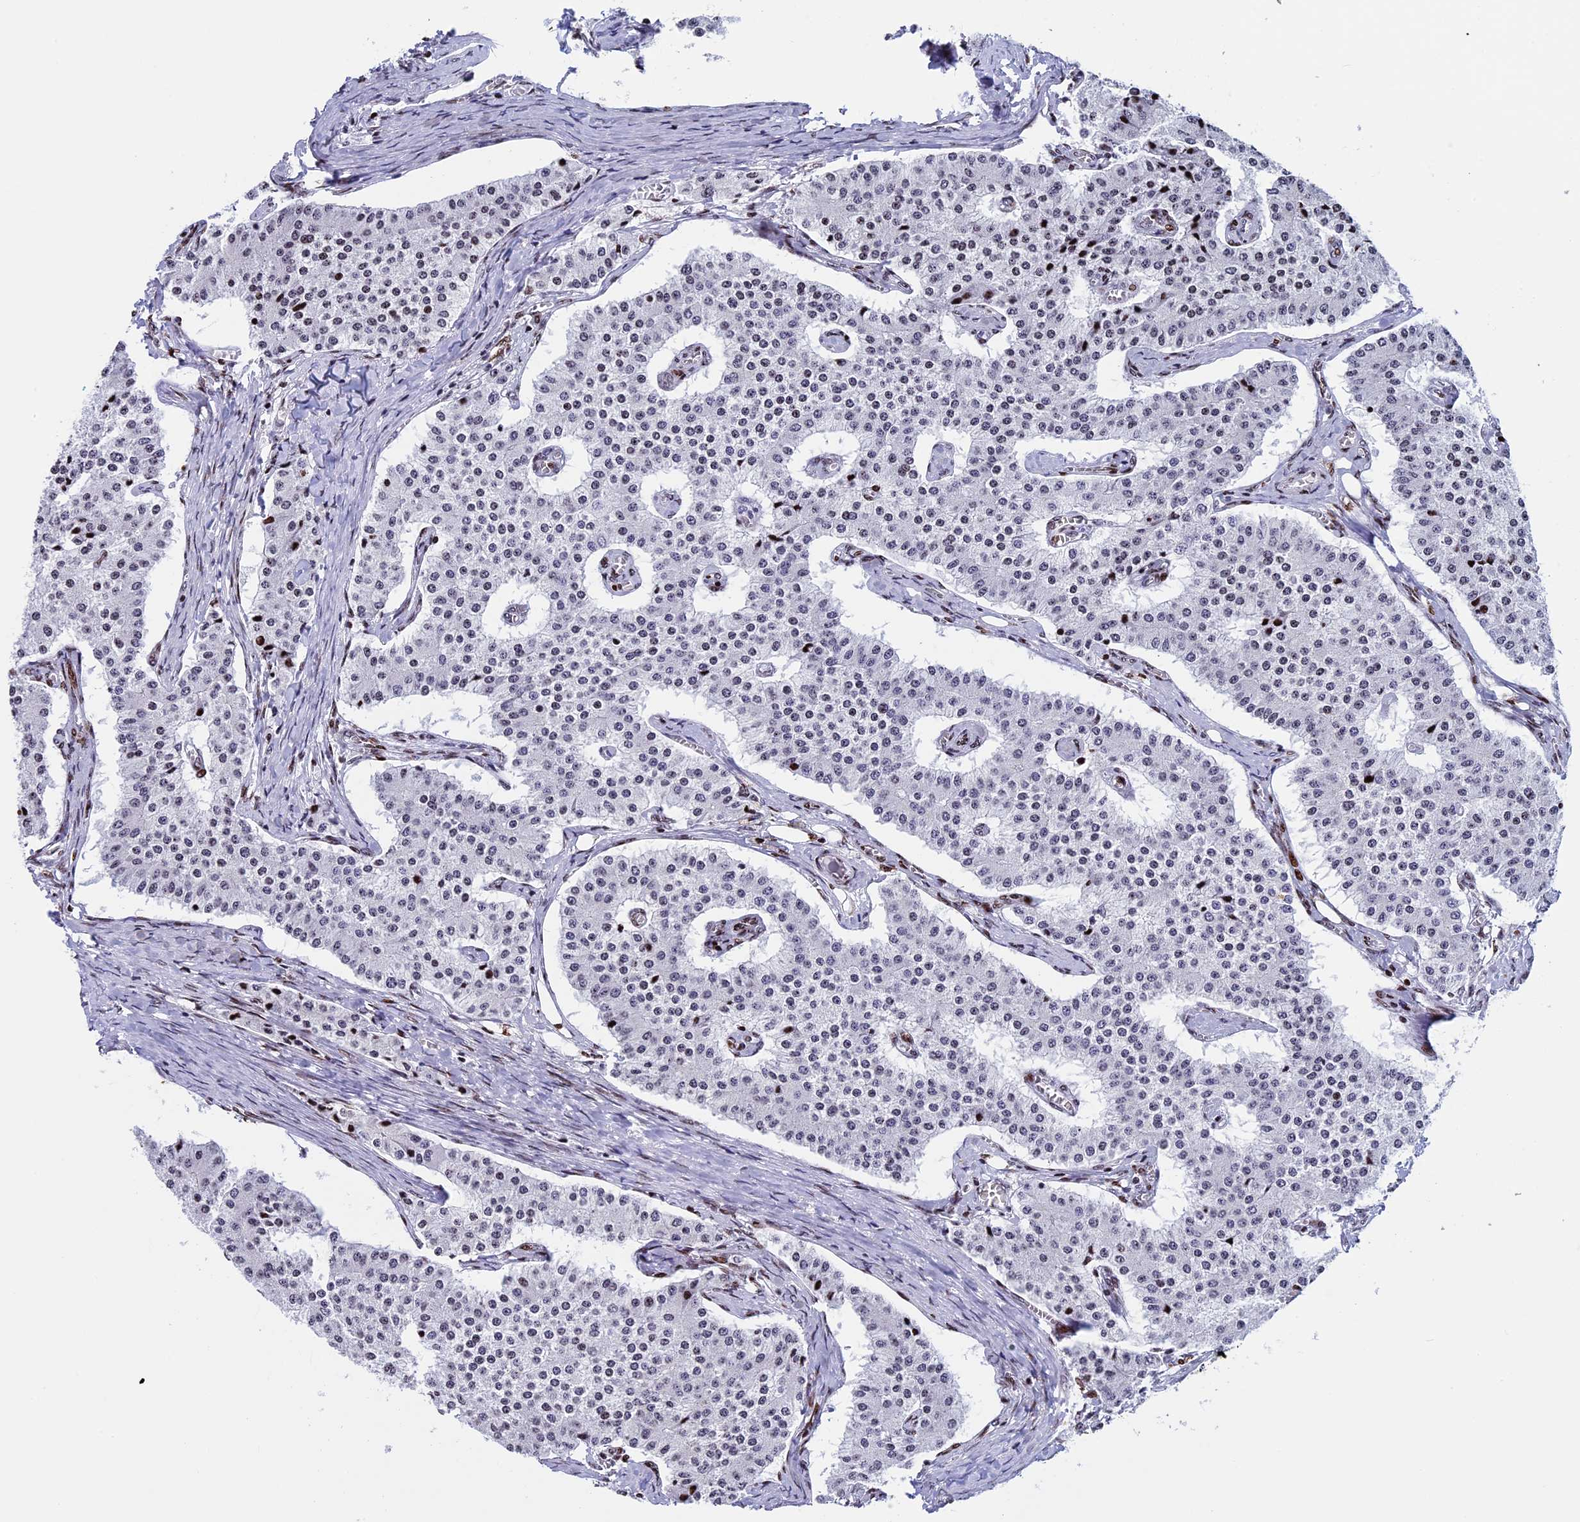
{"staining": {"intensity": "strong", "quantity": "<25%", "location": "nuclear"}, "tissue": "carcinoid", "cell_type": "Tumor cells", "image_type": "cancer", "snomed": [{"axis": "morphology", "description": "Carcinoid, malignant, NOS"}, {"axis": "topography", "description": "Colon"}], "caption": "The histopathology image displays immunohistochemical staining of carcinoid. There is strong nuclear expression is appreciated in approximately <25% of tumor cells.", "gene": "BTBD3", "patient": {"sex": "female", "age": 52}}